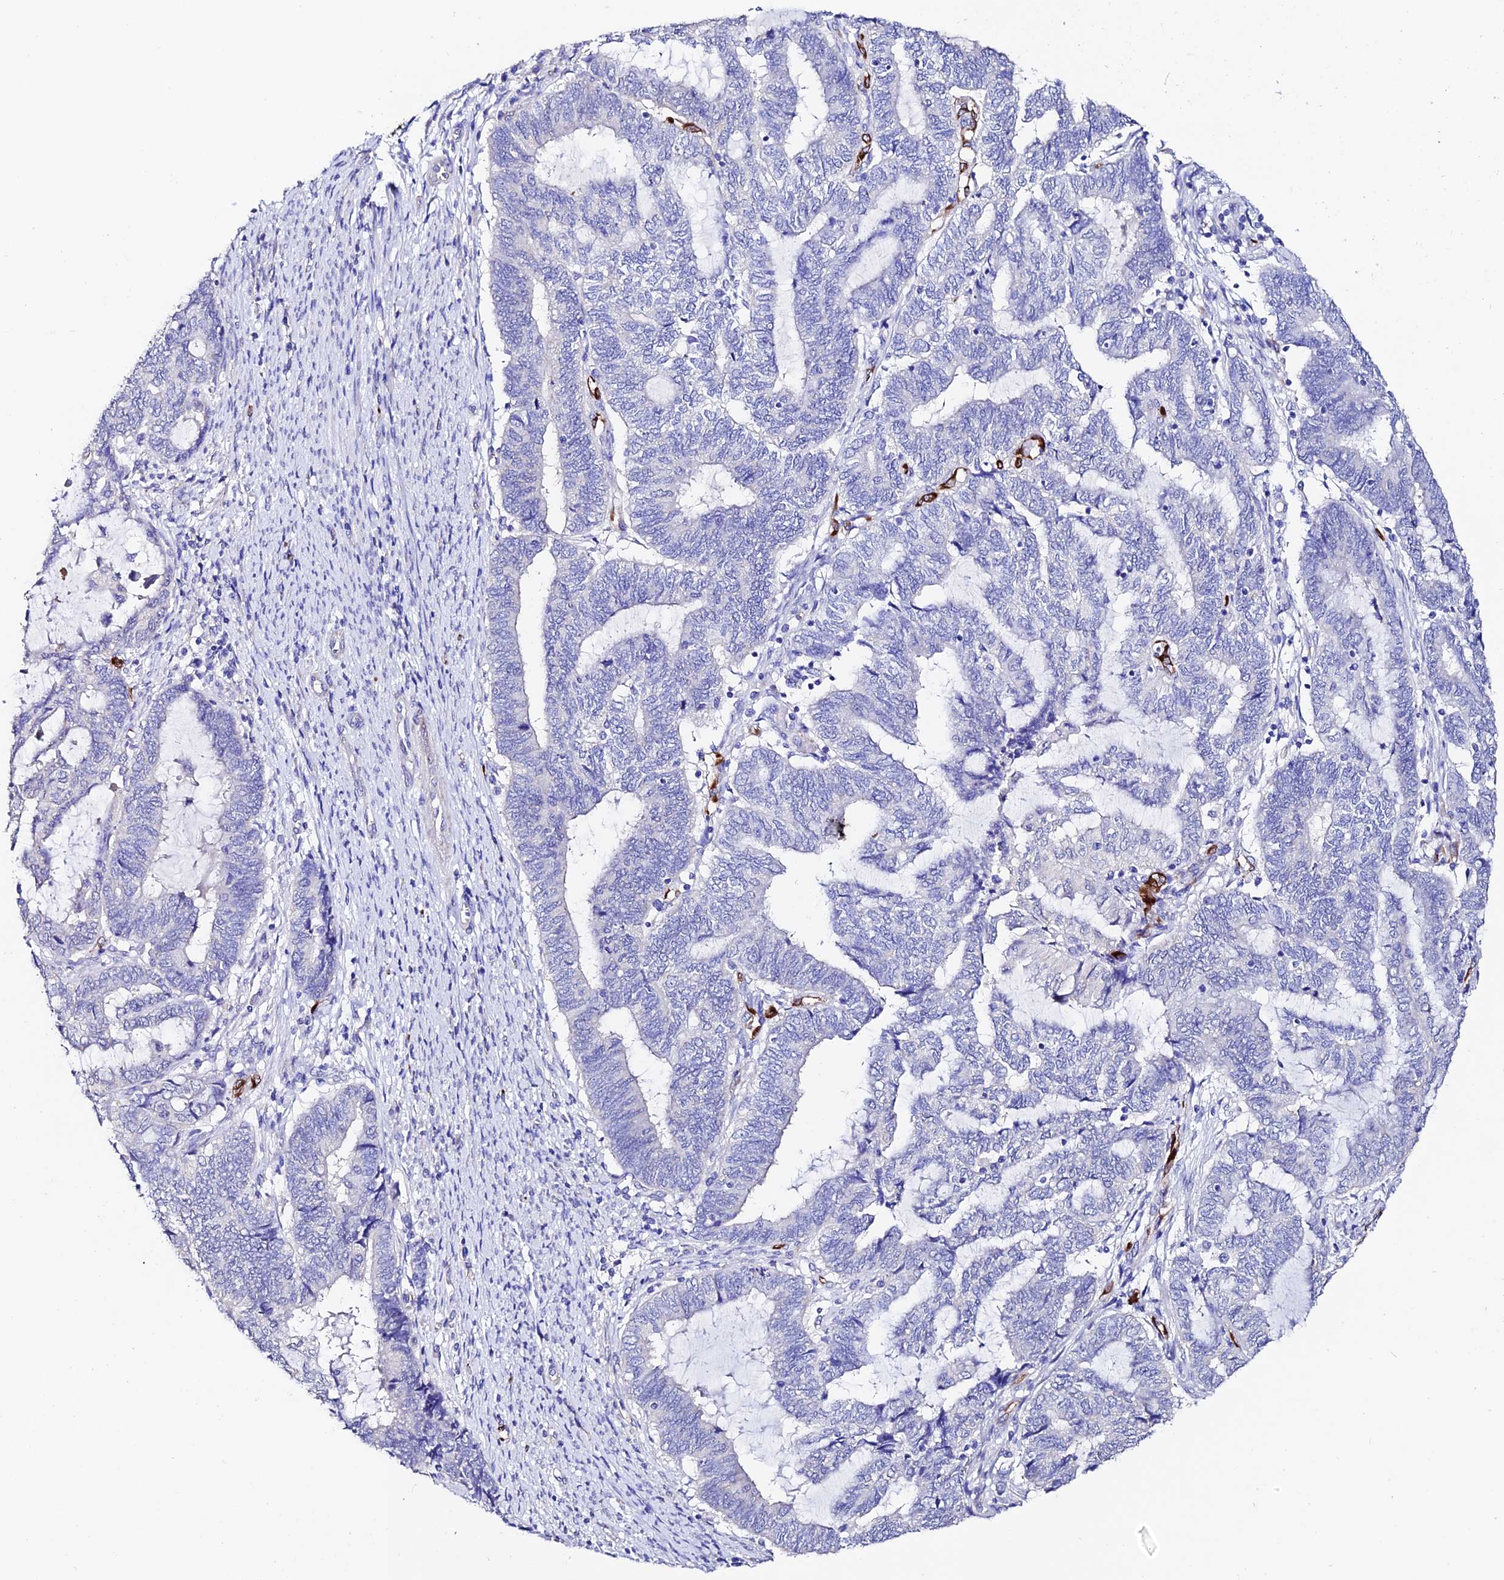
{"staining": {"intensity": "negative", "quantity": "none", "location": "none"}, "tissue": "endometrial cancer", "cell_type": "Tumor cells", "image_type": "cancer", "snomed": [{"axis": "morphology", "description": "Adenocarcinoma, NOS"}, {"axis": "topography", "description": "Uterus"}, {"axis": "topography", "description": "Endometrium"}], "caption": "An immunohistochemistry image of adenocarcinoma (endometrial) is shown. There is no staining in tumor cells of adenocarcinoma (endometrial). Nuclei are stained in blue.", "gene": "ESM1", "patient": {"sex": "female", "age": 70}}